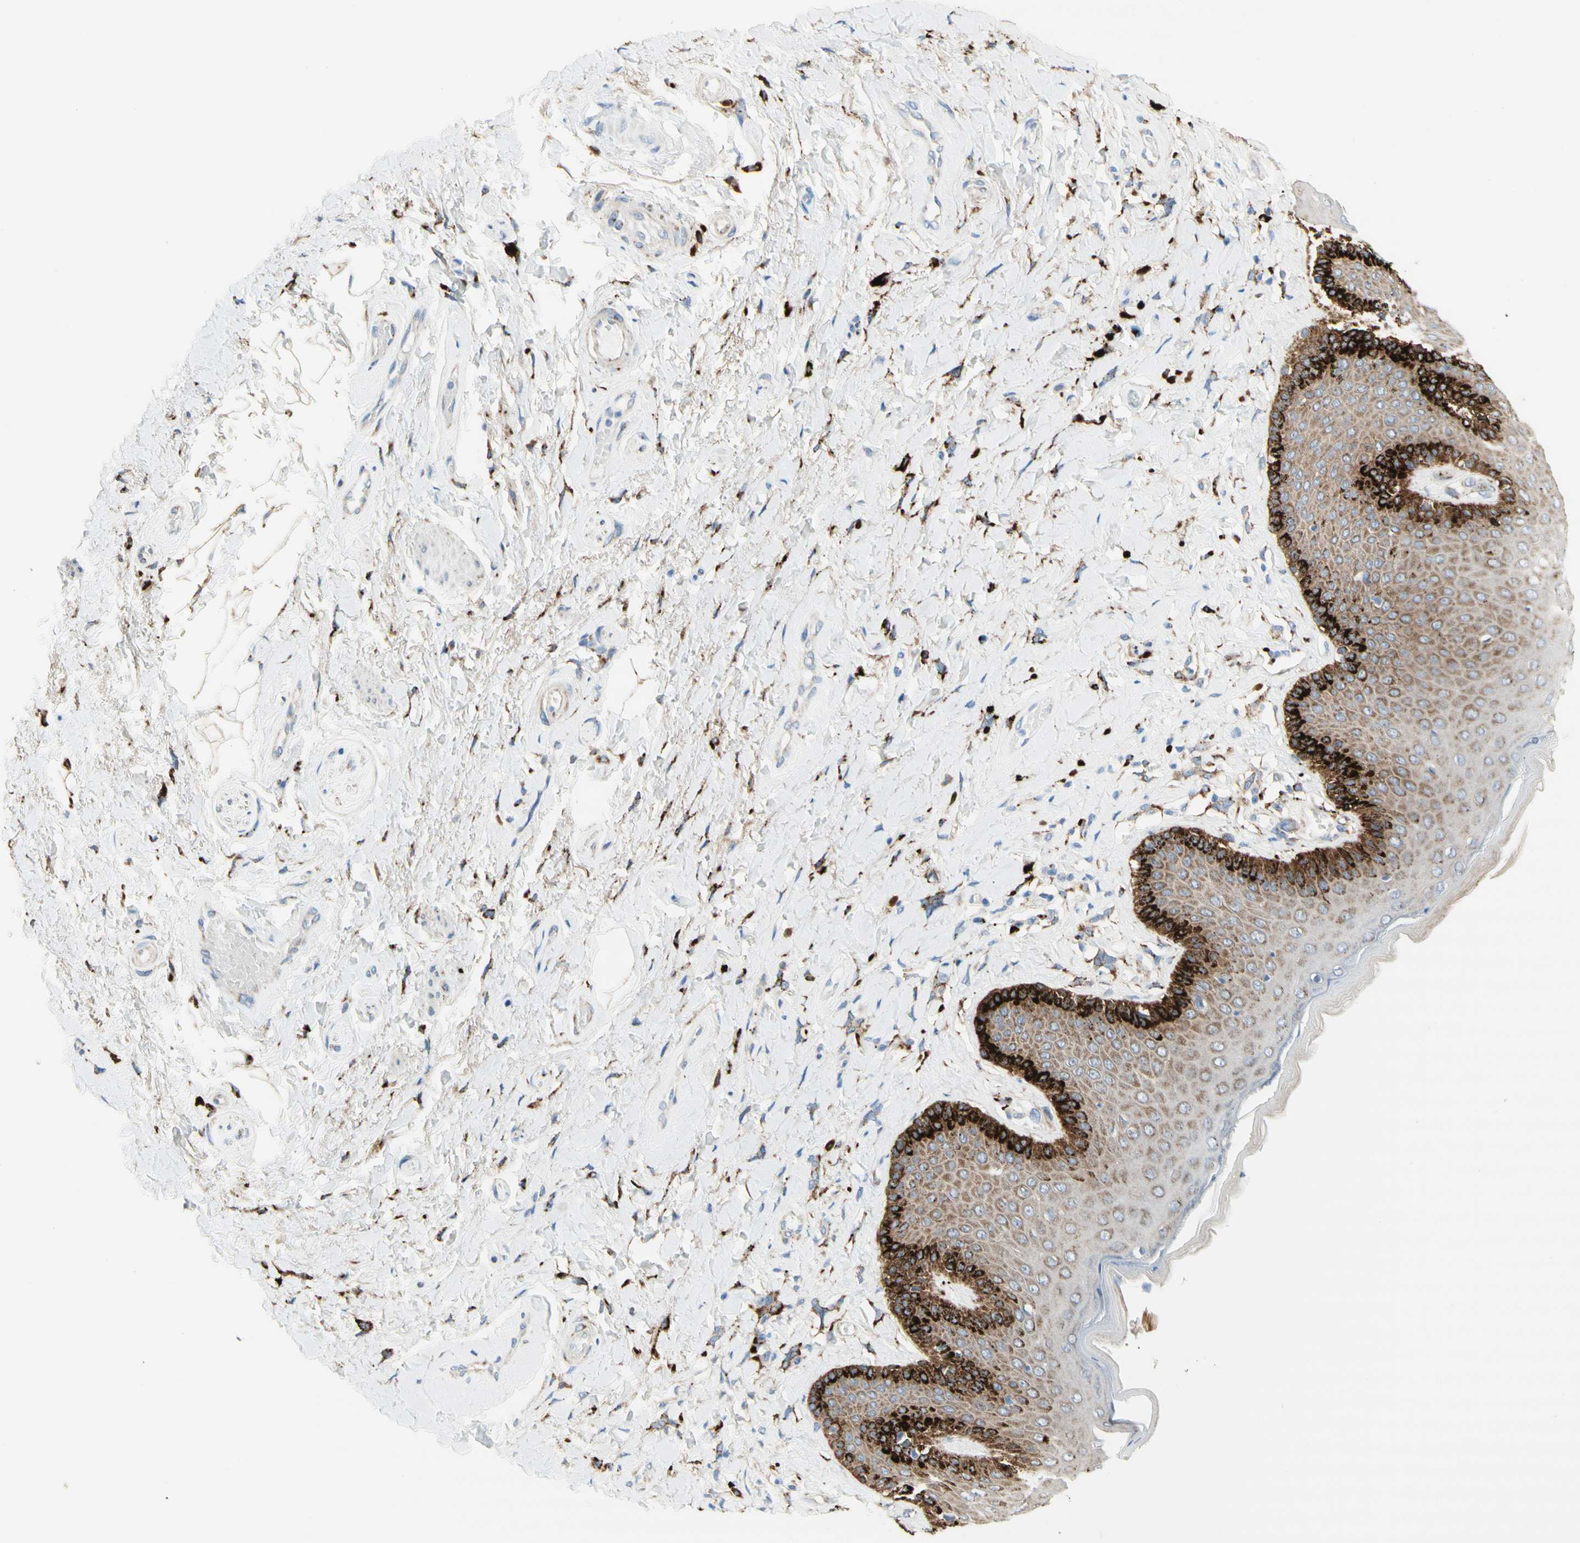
{"staining": {"intensity": "strong", "quantity": "25%-75%", "location": "cytoplasmic/membranous"}, "tissue": "skin", "cell_type": "Epidermal cells", "image_type": "normal", "snomed": [{"axis": "morphology", "description": "Normal tissue, NOS"}, {"axis": "topography", "description": "Anal"}], "caption": "A high-resolution micrograph shows IHC staining of benign skin, which reveals strong cytoplasmic/membranous staining in about 25%-75% of epidermal cells. (Brightfield microscopy of DAB IHC at high magnification).", "gene": "URB2", "patient": {"sex": "male", "age": 69}}